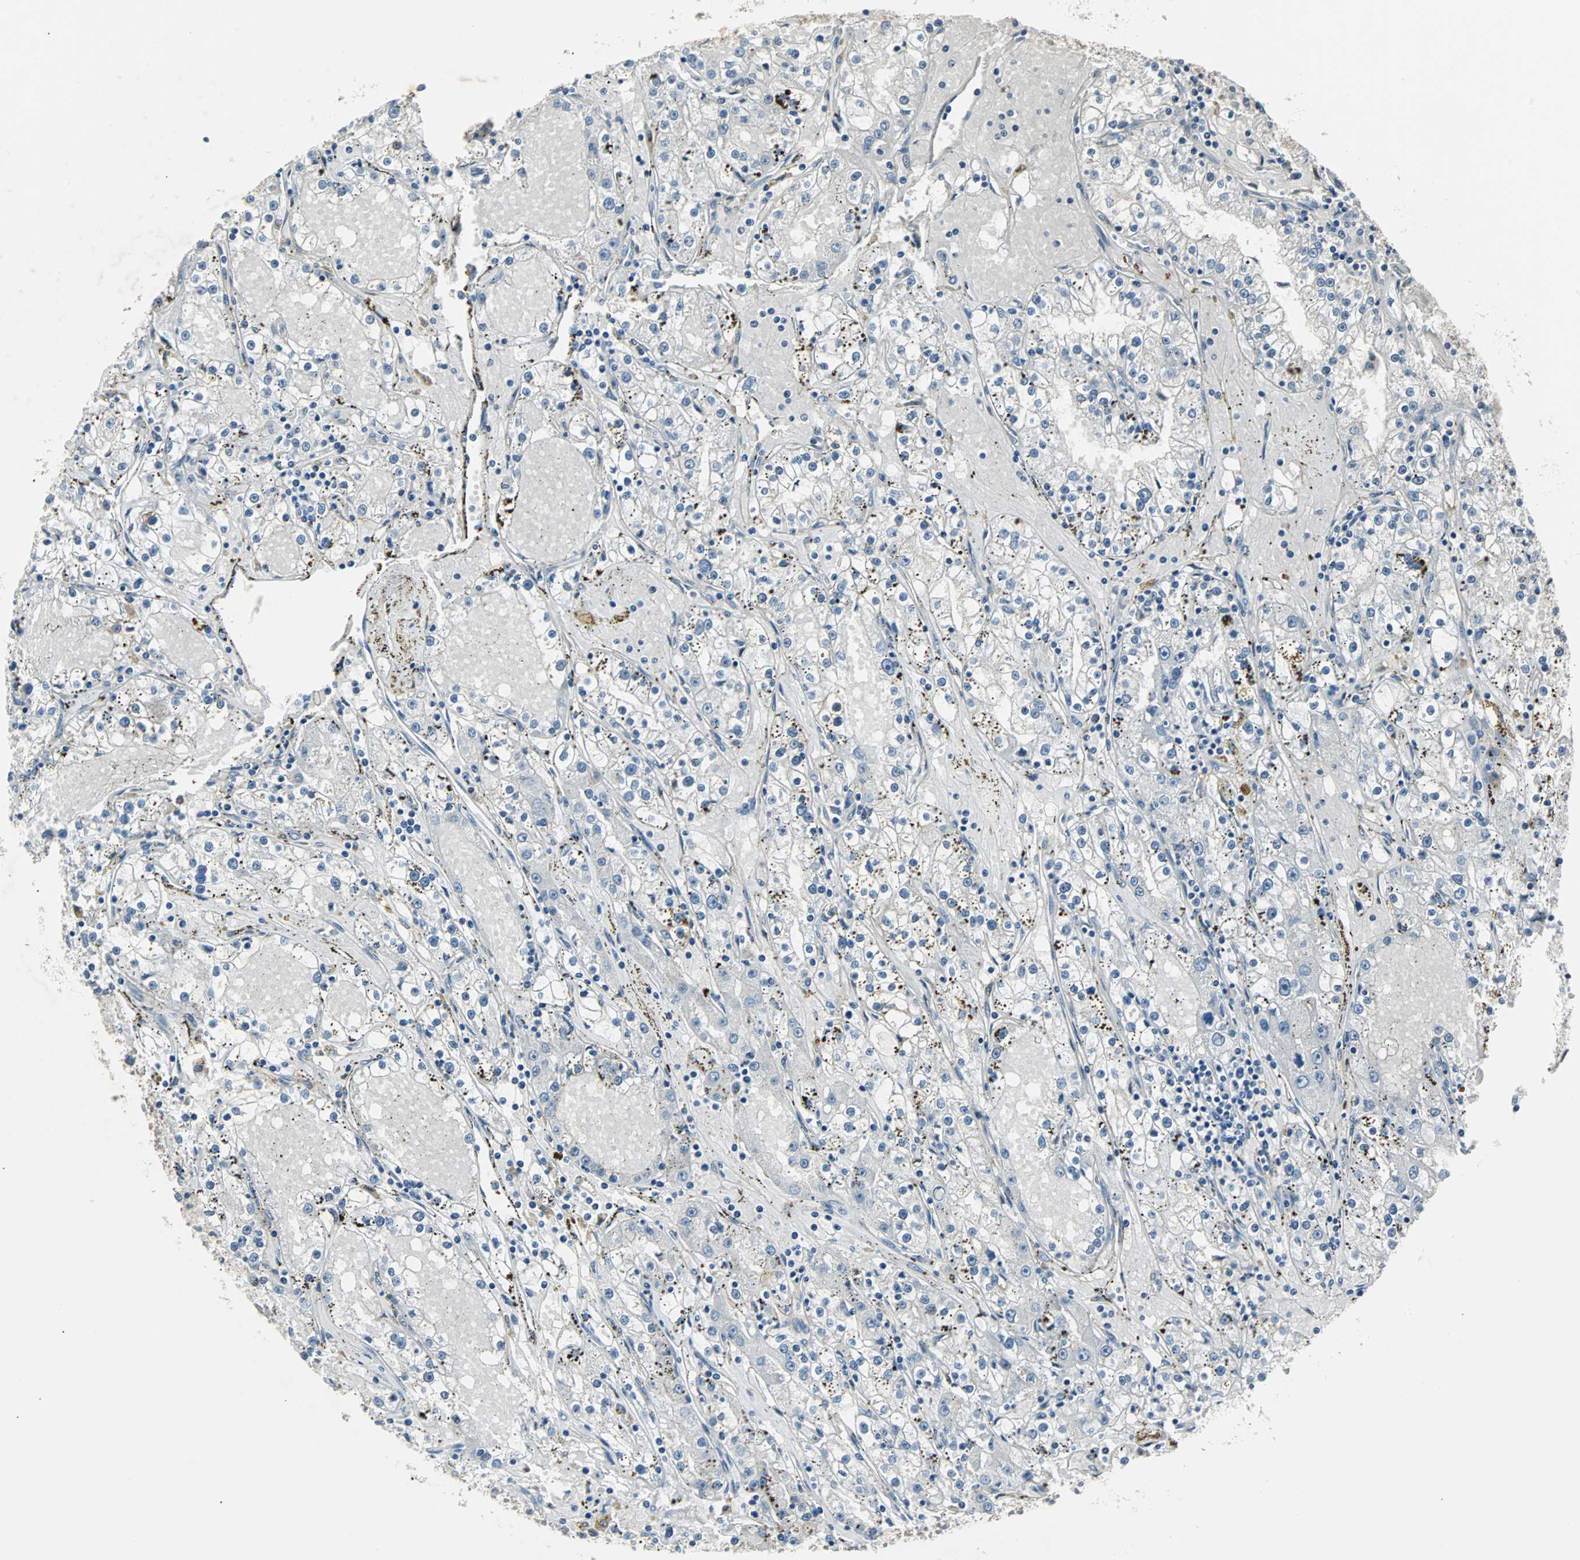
{"staining": {"intensity": "negative", "quantity": "none", "location": "none"}, "tissue": "renal cancer", "cell_type": "Tumor cells", "image_type": "cancer", "snomed": [{"axis": "morphology", "description": "Adenocarcinoma, NOS"}, {"axis": "topography", "description": "Kidney"}], "caption": "The image reveals no significant positivity in tumor cells of renal cancer (adenocarcinoma).", "gene": "CMC2", "patient": {"sex": "male", "age": 56}}